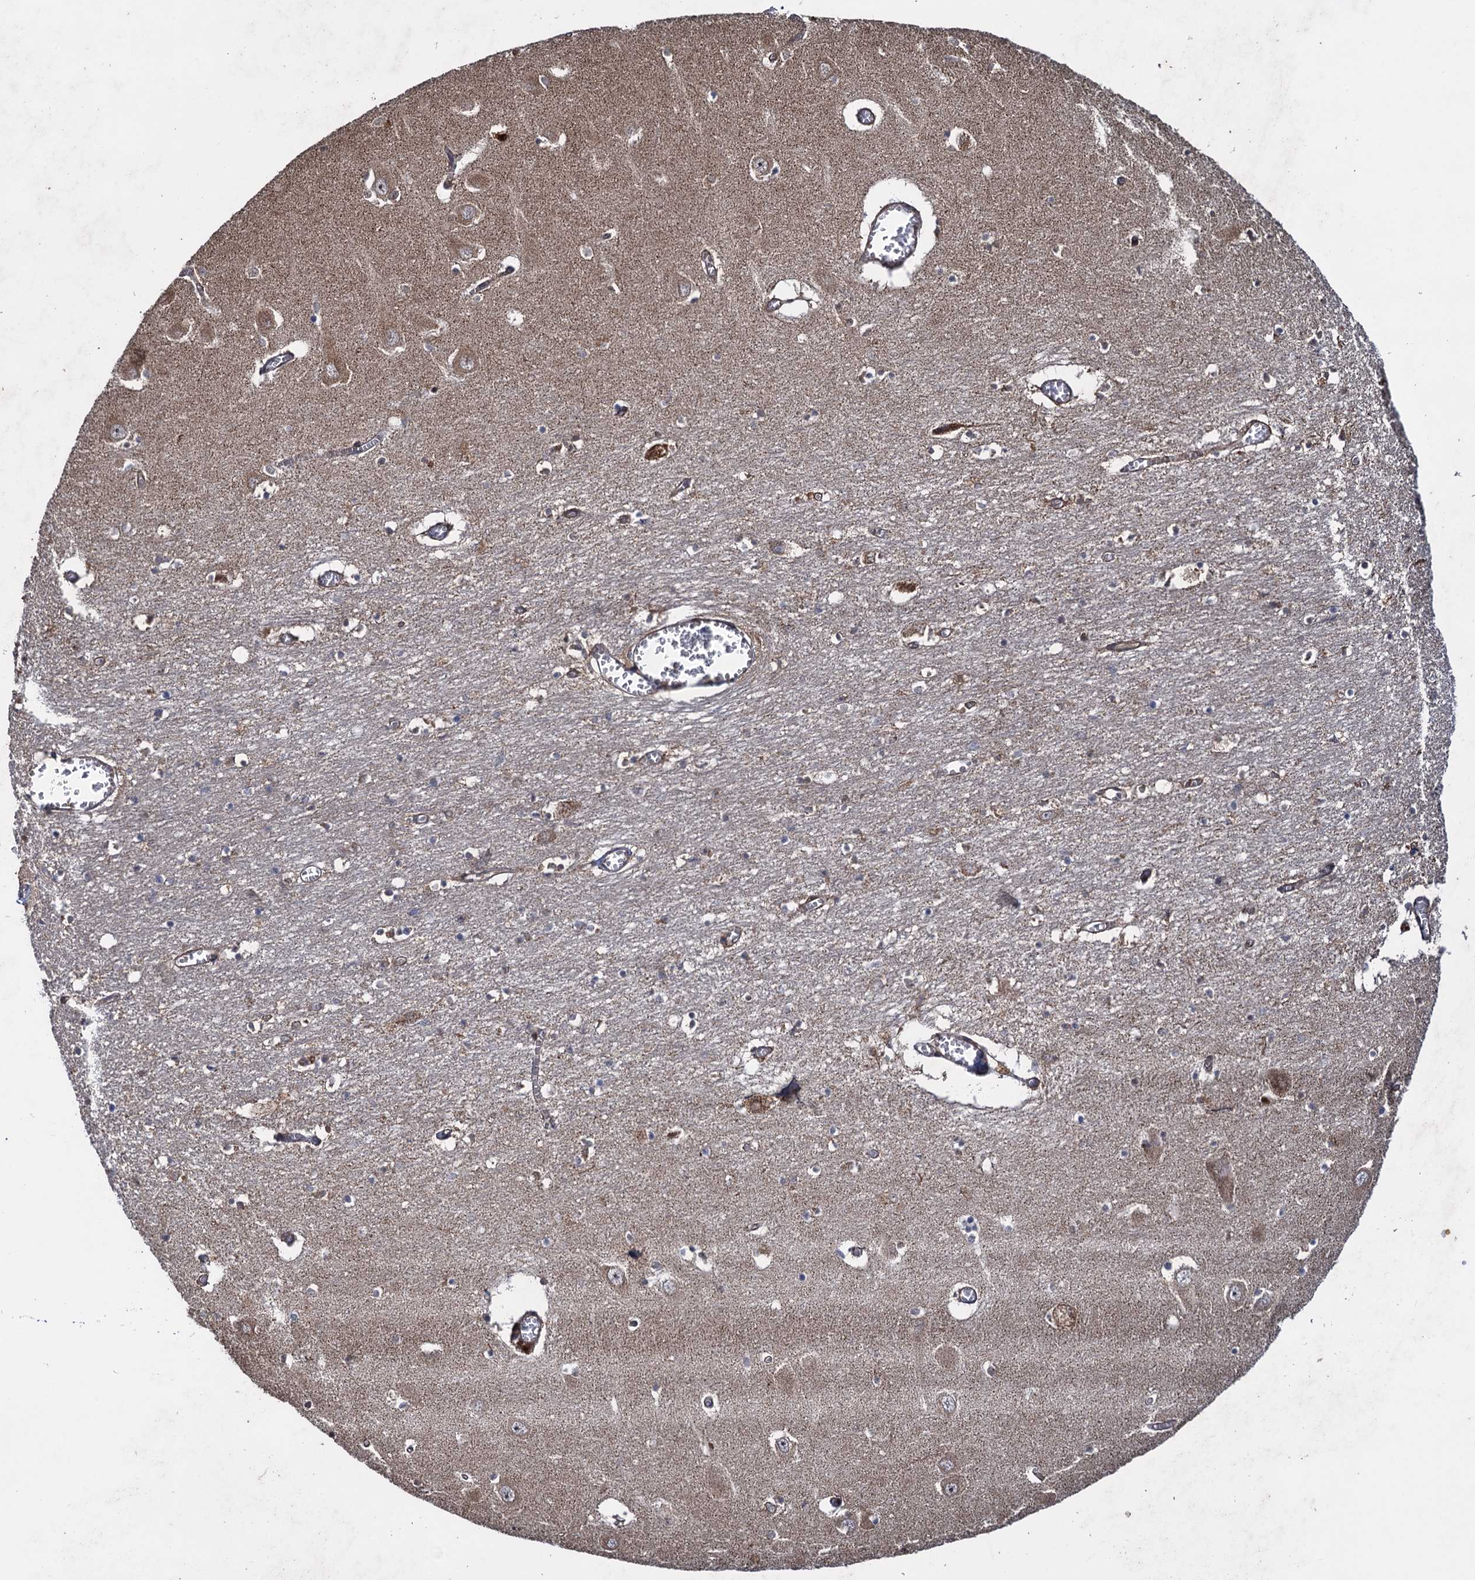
{"staining": {"intensity": "weak", "quantity": "25%-75%", "location": "cytoplasmic/membranous"}, "tissue": "hippocampus", "cell_type": "Glial cells", "image_type": "normal", "snomed": [{"axis": "morphology", "description": "Normal tissue, NOS"}, {"axis": "topography", "description": "Hippocampus"}], "caption": "Protein expression analysis of normal hippocampus reveals weak cytoplasmic/membranous staining in about 25%-75% of glial cells. The staining was performed using DAB (3,3'-diaminobenzidine), with brown indicating positive protein expression. Nuclei are stained blue with hematoxylin.", "gene": "HAUS1", "patient": {"sex": "male", "age": 70}}